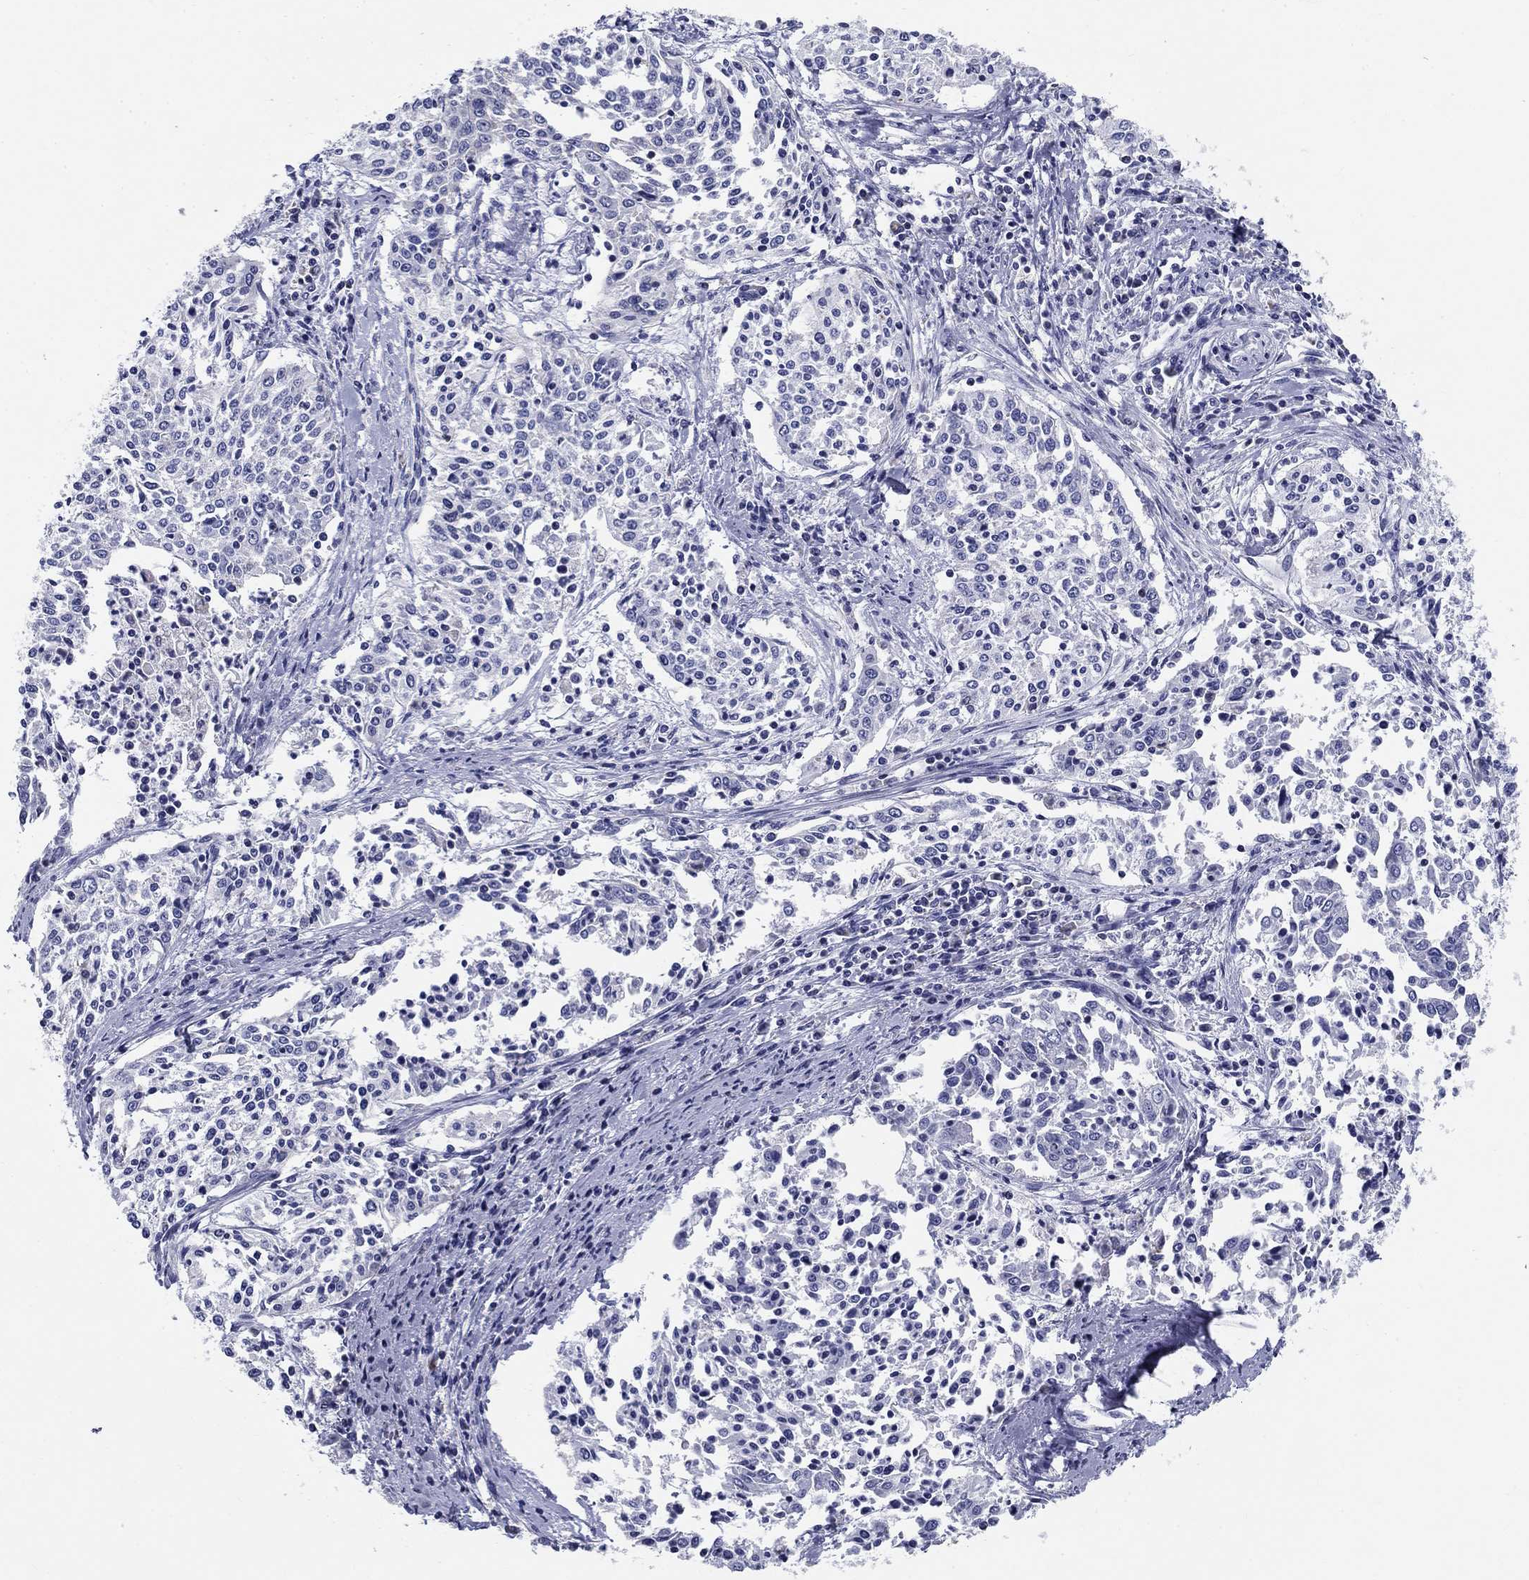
{"staining": {"intensity": "negative", "quantity": "none", "location": "none"}, "tissue": "cervical cancer", "cell_type": "Tumor cells", "image_type": "cancer", "snomed": [{"axis": "morphology", "description": "Squamous cell carcinoma, NOS"}, {"axis": "topography", "description": "Cervix"}], "caption": "Cervical squamous cell carcinoma was stained to show a protein in brown. There is no significant staining in tumor cells. (DAB (3,3'-diaminobenzidine) IHC with hematoxylin counter stain).", "gene": "UPB1", "patient": {"sex": "female", "age": 41}}